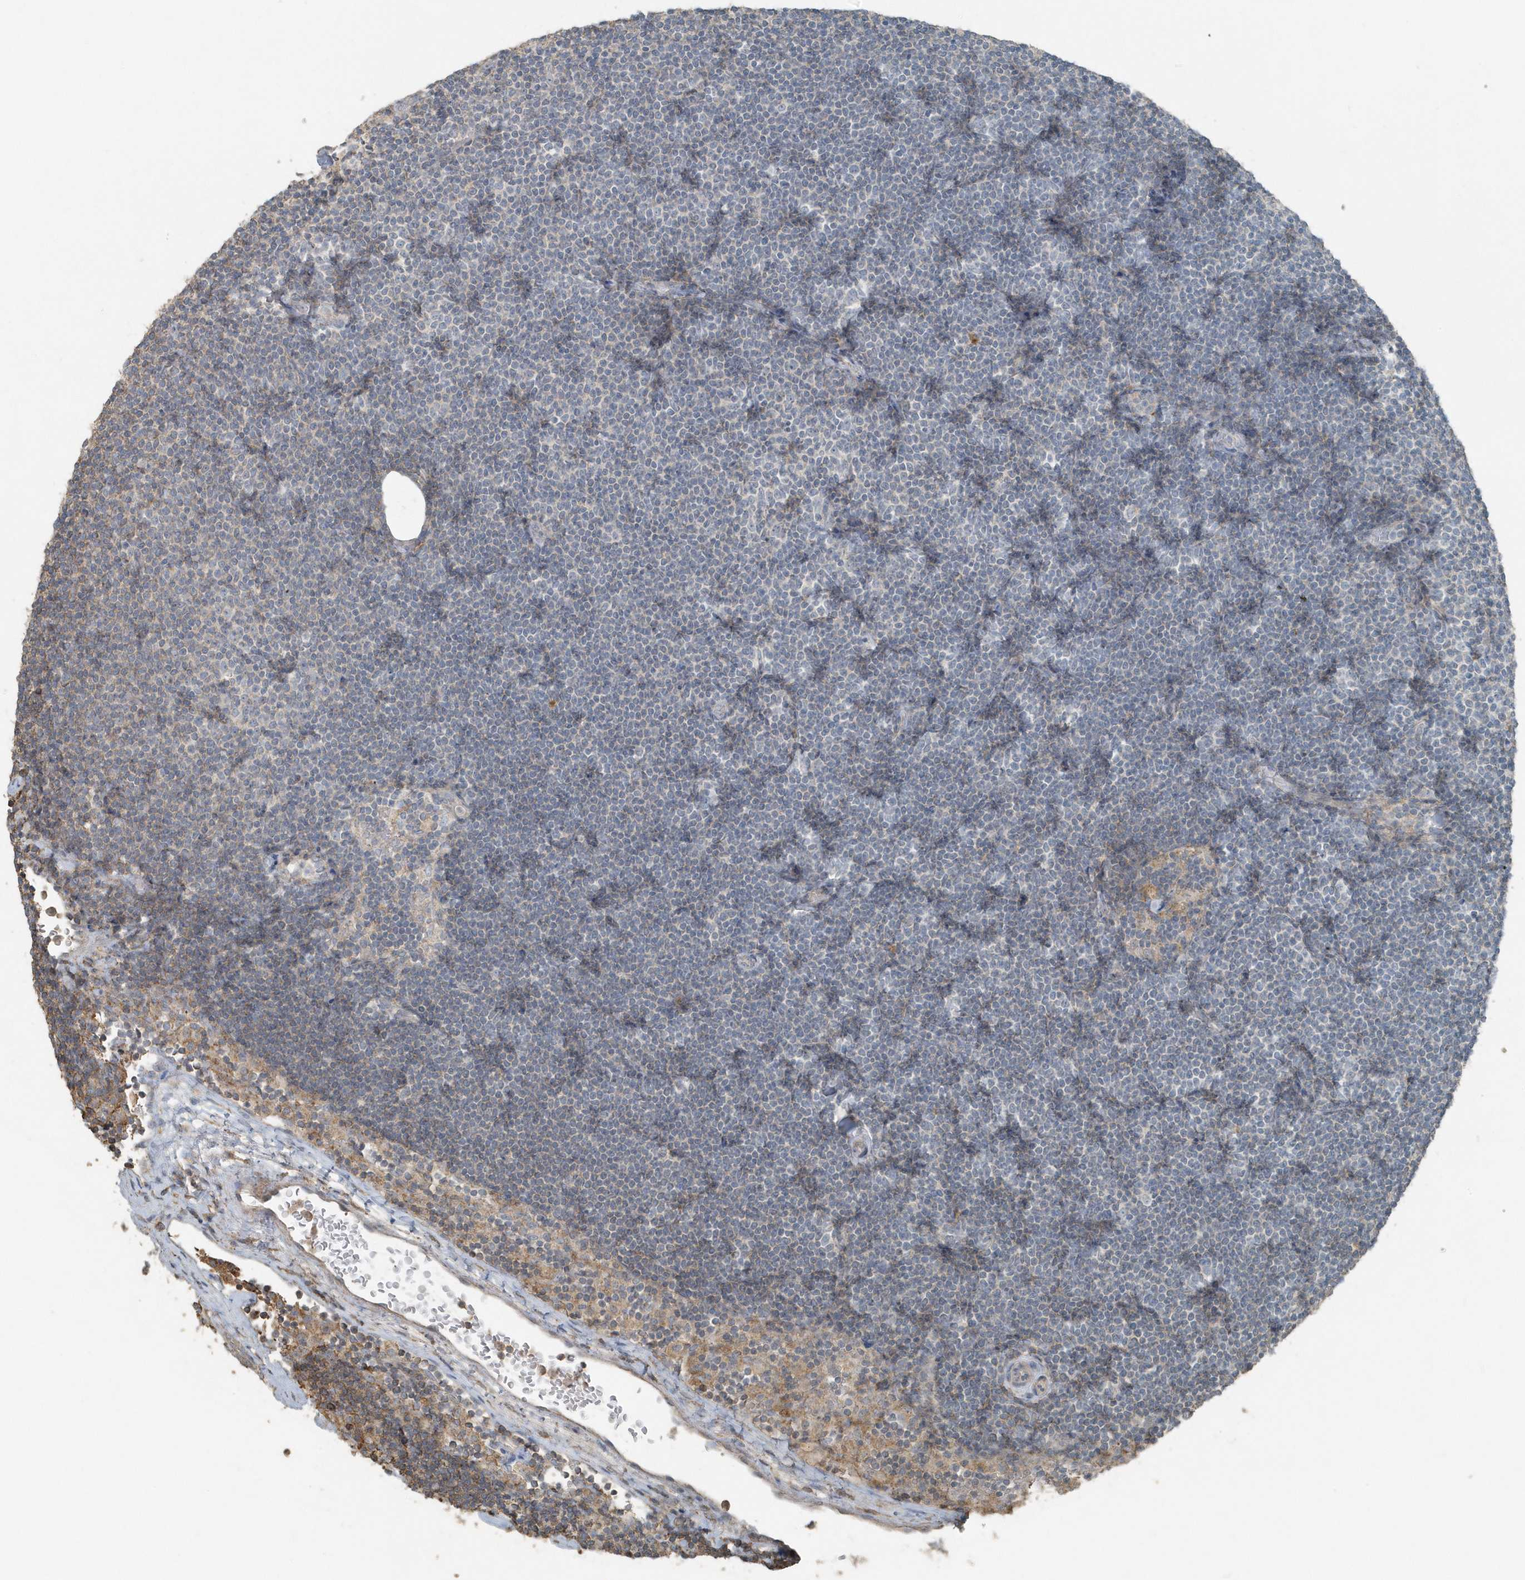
{"staining": {"intensity": "negative", "quantity": "none", "location": "none"}, "tissue": "lymphoma", "cell_type": "Tumor cells", "image_type": "cancer", "snomed": [{"axis": "morphology", "description": "Malignant lymphoma, non-Hodgkin's type, Low grade"}, {"axis": "topography", "description": "Lymph node"}], "caption": "A micrograph of human low-grade malignant lymphoma, non-Hodgkin's type is negative for staining in tumor cells.", "gene": "ACTC1", "patient": {"sex": "female", "age": 53}}